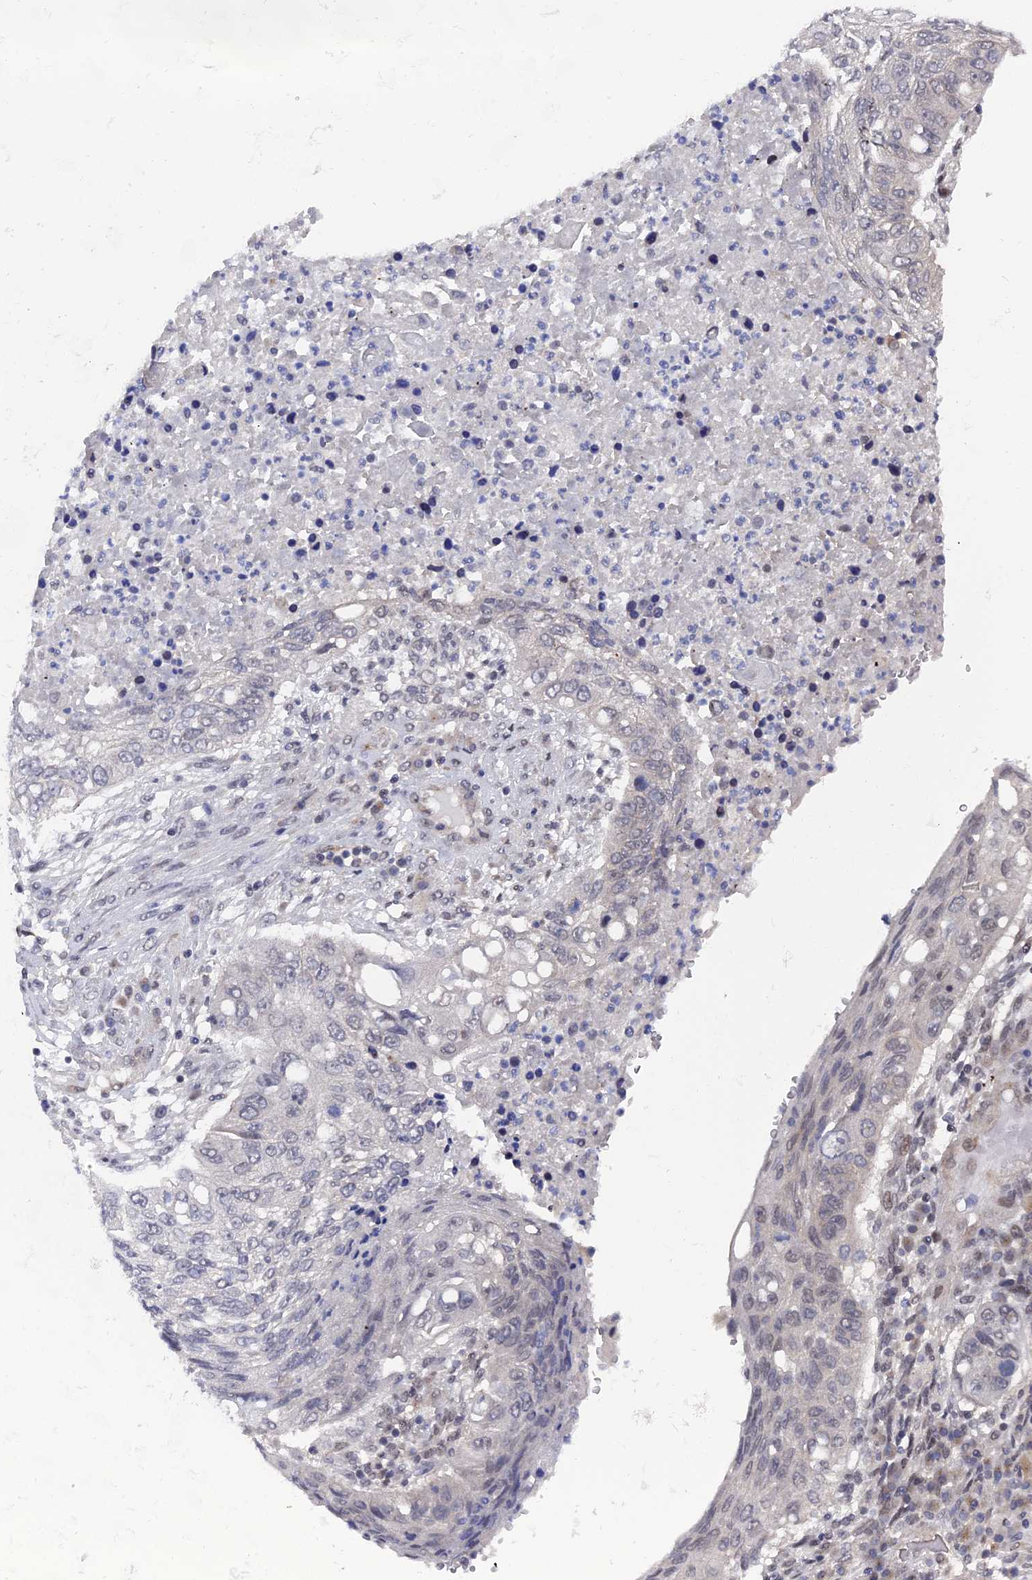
{"staining": {"intensity": "weak", "quantity": "<25%", "location": "nuclear"}, "tissue": "lung cancer", "cell_type": "Tumor cells", "image_type": "cancer", "snomed": [{"axis": "morphology", "description": "Squamous cell carcinoma, NOS"}, {"axis": "topography", "description": "Lung"}], "caption": "IHC micrograph of neoplastic tissue: human lung cancer (squamous cell carcinoma) stained with DAB displays no significant protein staining in tumor cells.", "gene": "FHIP2A", "patient": {"sex": "female", "age": 63}}